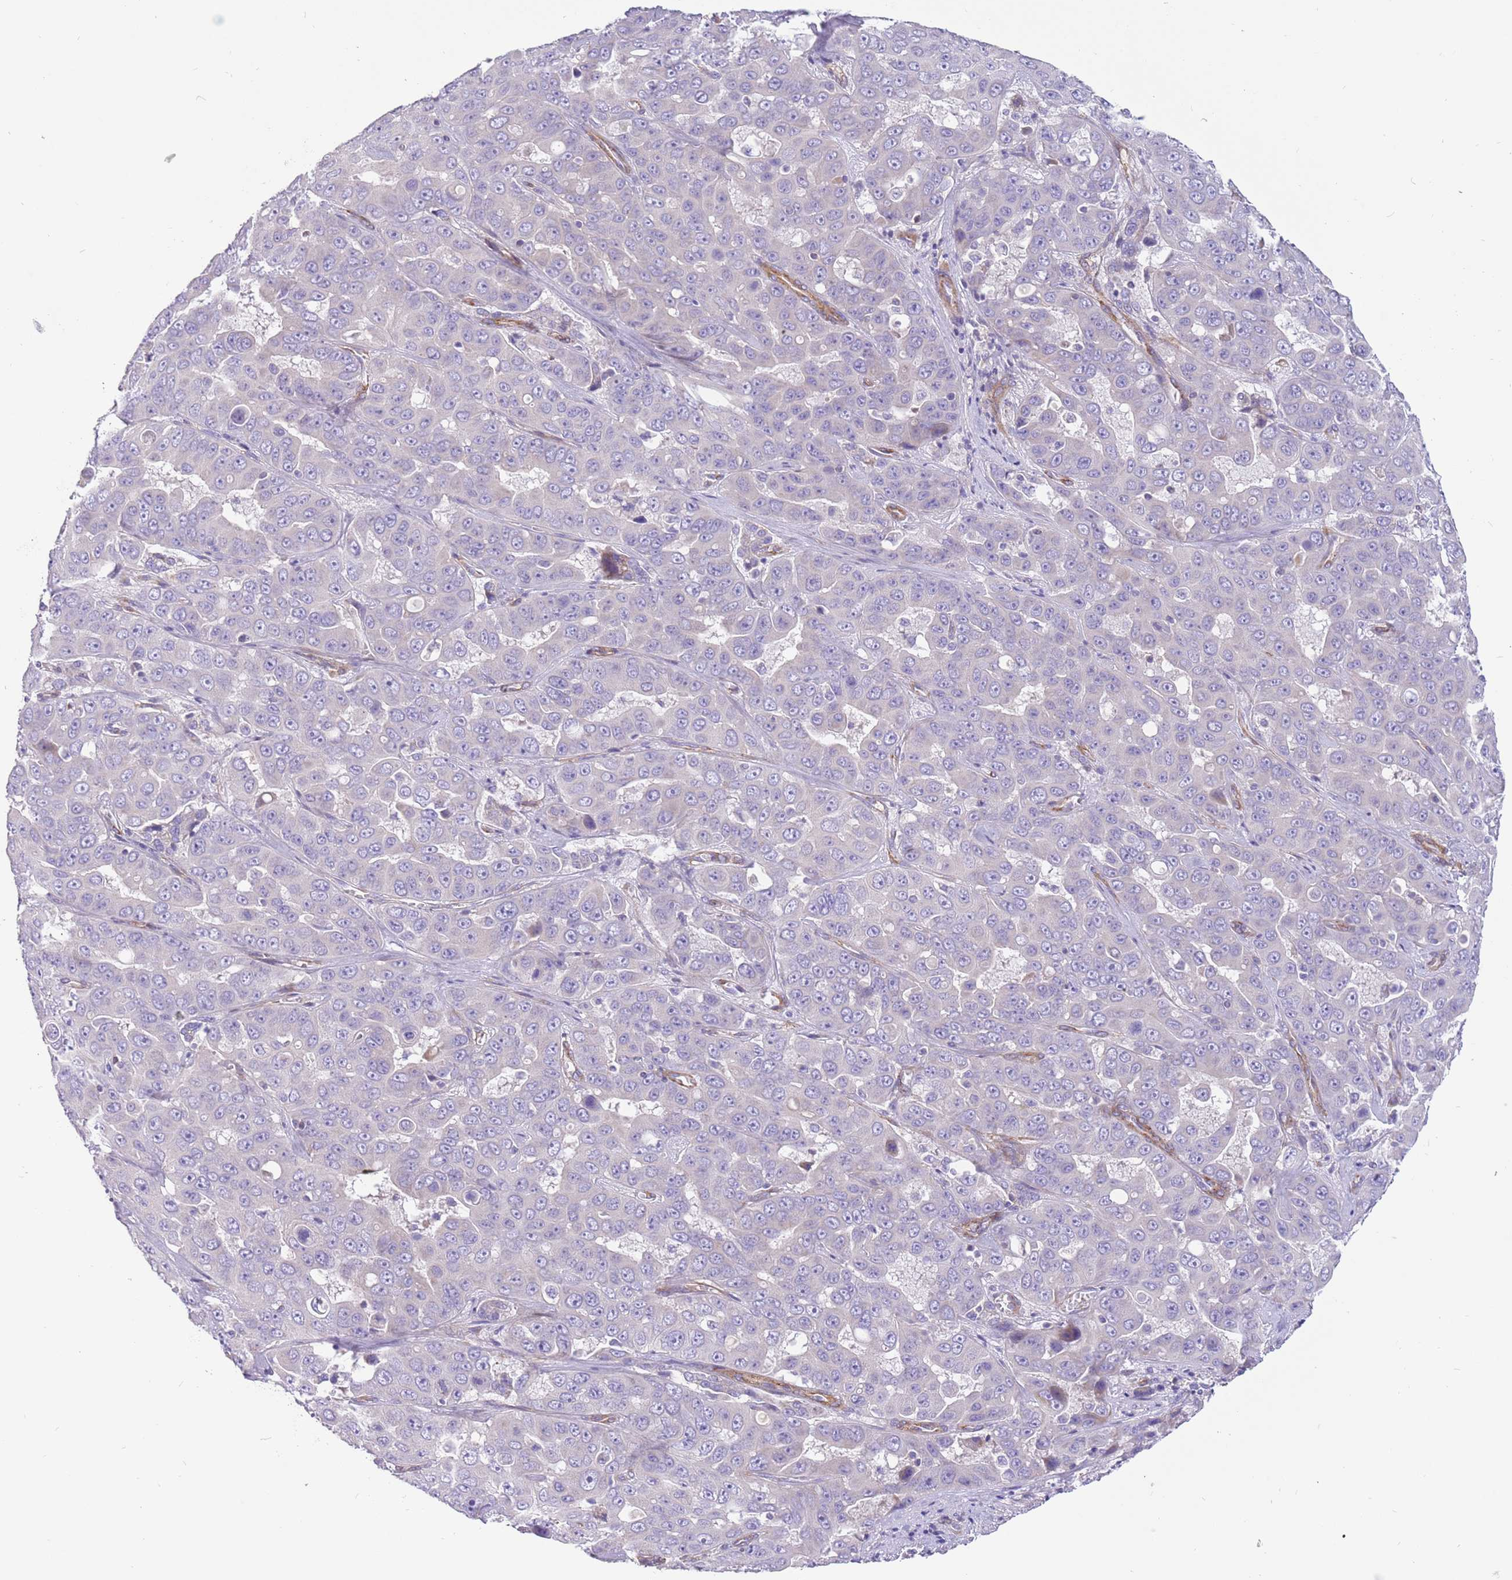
{"staining": {"intensity": "negative", "quantity": "none", "location": "none"}, "tissue": "liver cancer", "cell_type": "Tumor cells", "image_type": "cancer", "snomed": [{"axis": "morphology", "description": "Cholangiocarcinoma"}, {"axis": "topography", "description": "Liver"}], "caption": "Tumor cells show no significant staining in liver cancer.", "gene": "SERINC3", "patient": {"sex": "female", "age": 52}}